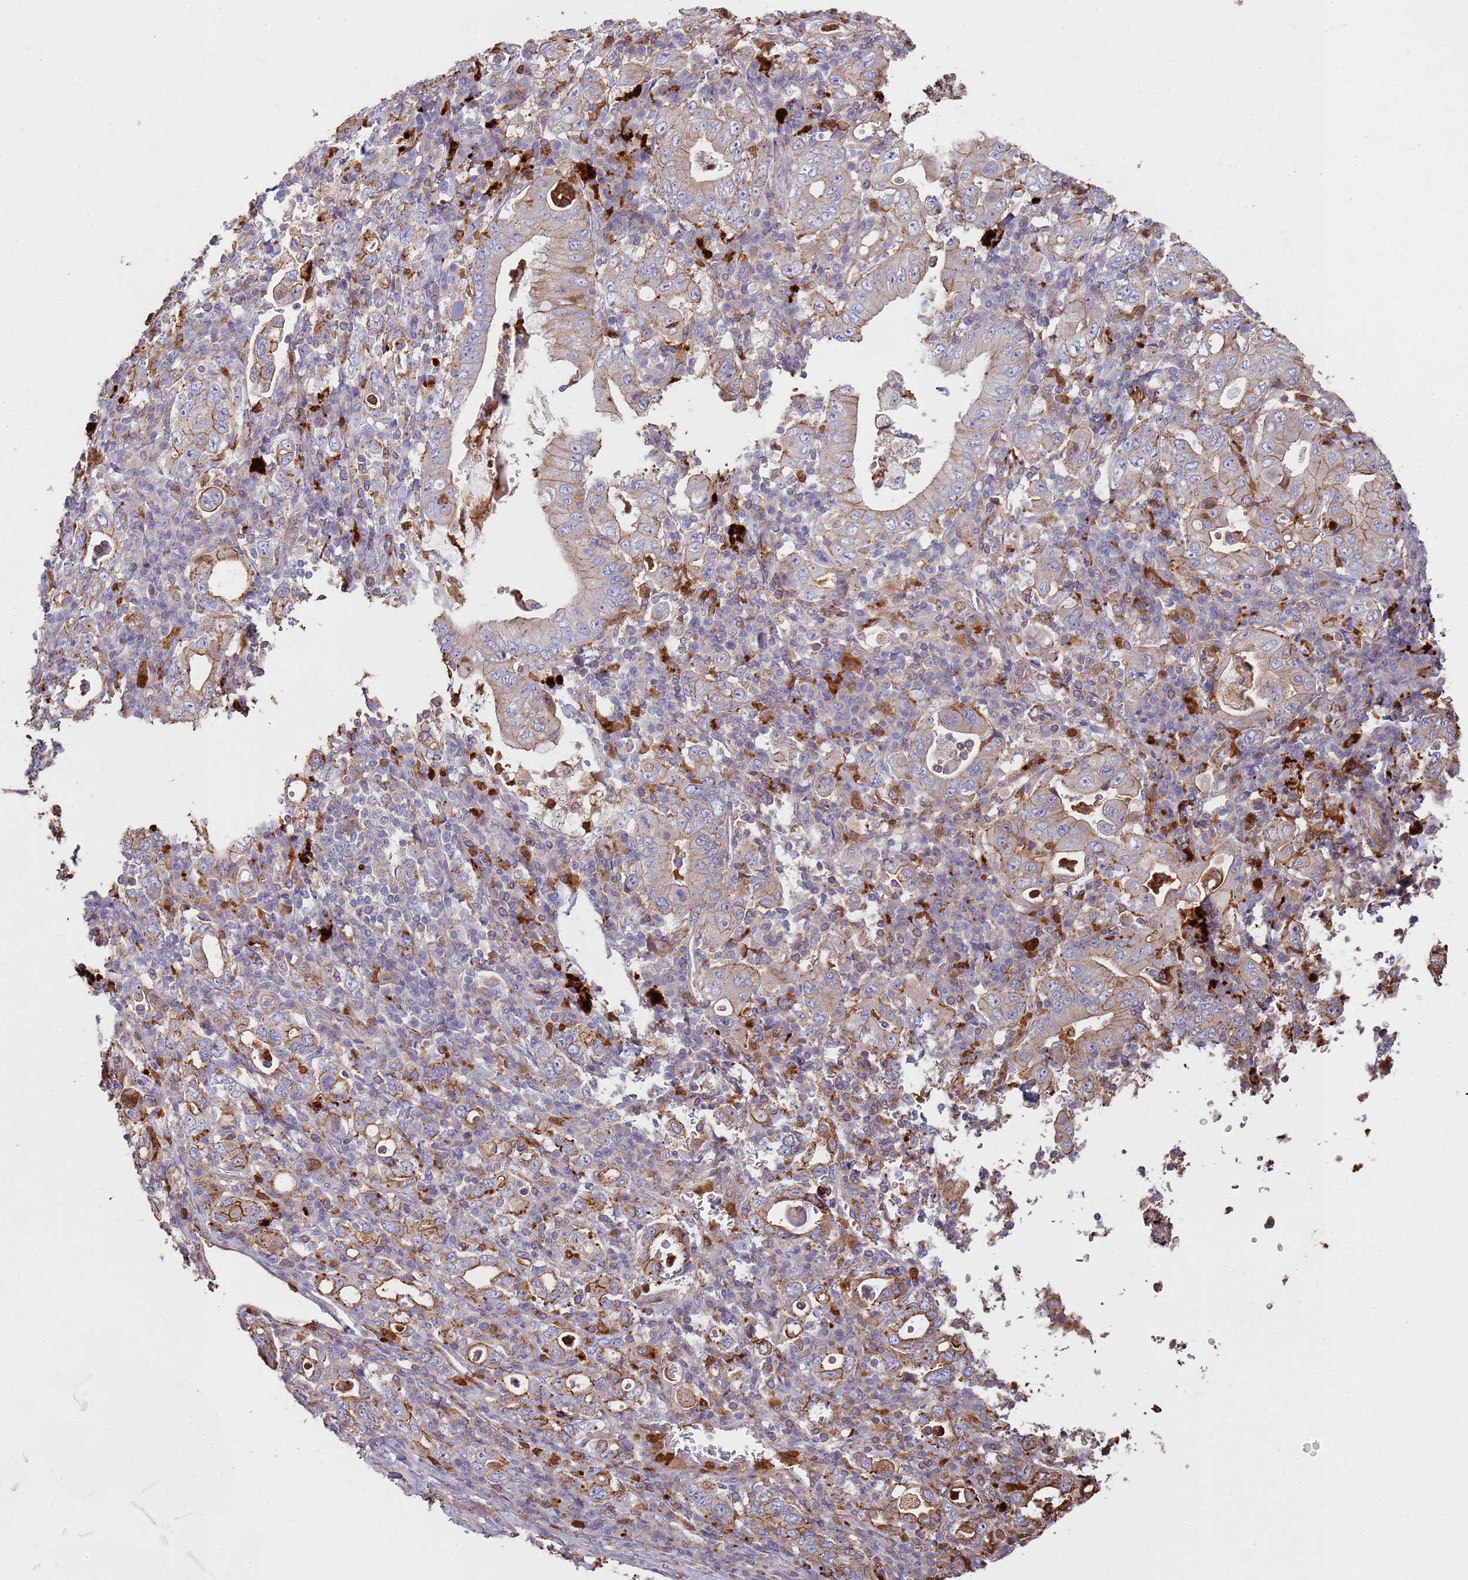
{"staining": {"intensity": "weak", "quantity": "<25%", "location": "cytoplasmic/membranous"}, "tissue": "stomach cancer", "cell_type": "Tumor cells", "image_type": "cancer", "snomed": [{"axis": "morphology", "description": "Normal tissue, NOS"}, {"axis": "morphology", "description": "Adenocarcinoma, NOS"}, {"axis": "topography", "description": "Esophagus"}, {"axis": "topography", "description": "Stomach, upper"}, {"axis": "topography", "description": "Peripheral nerve tissue"}], "caption": "IHC micrograph of neoplastic tissue: adenocarcinoma (stomach) stained with DAB (3,3'-diaminobenzidine) displays no significant protein positivity in tumor cells.", "gene": "NDUFAF4", "patient": {"sex": "male", "age": 62}}